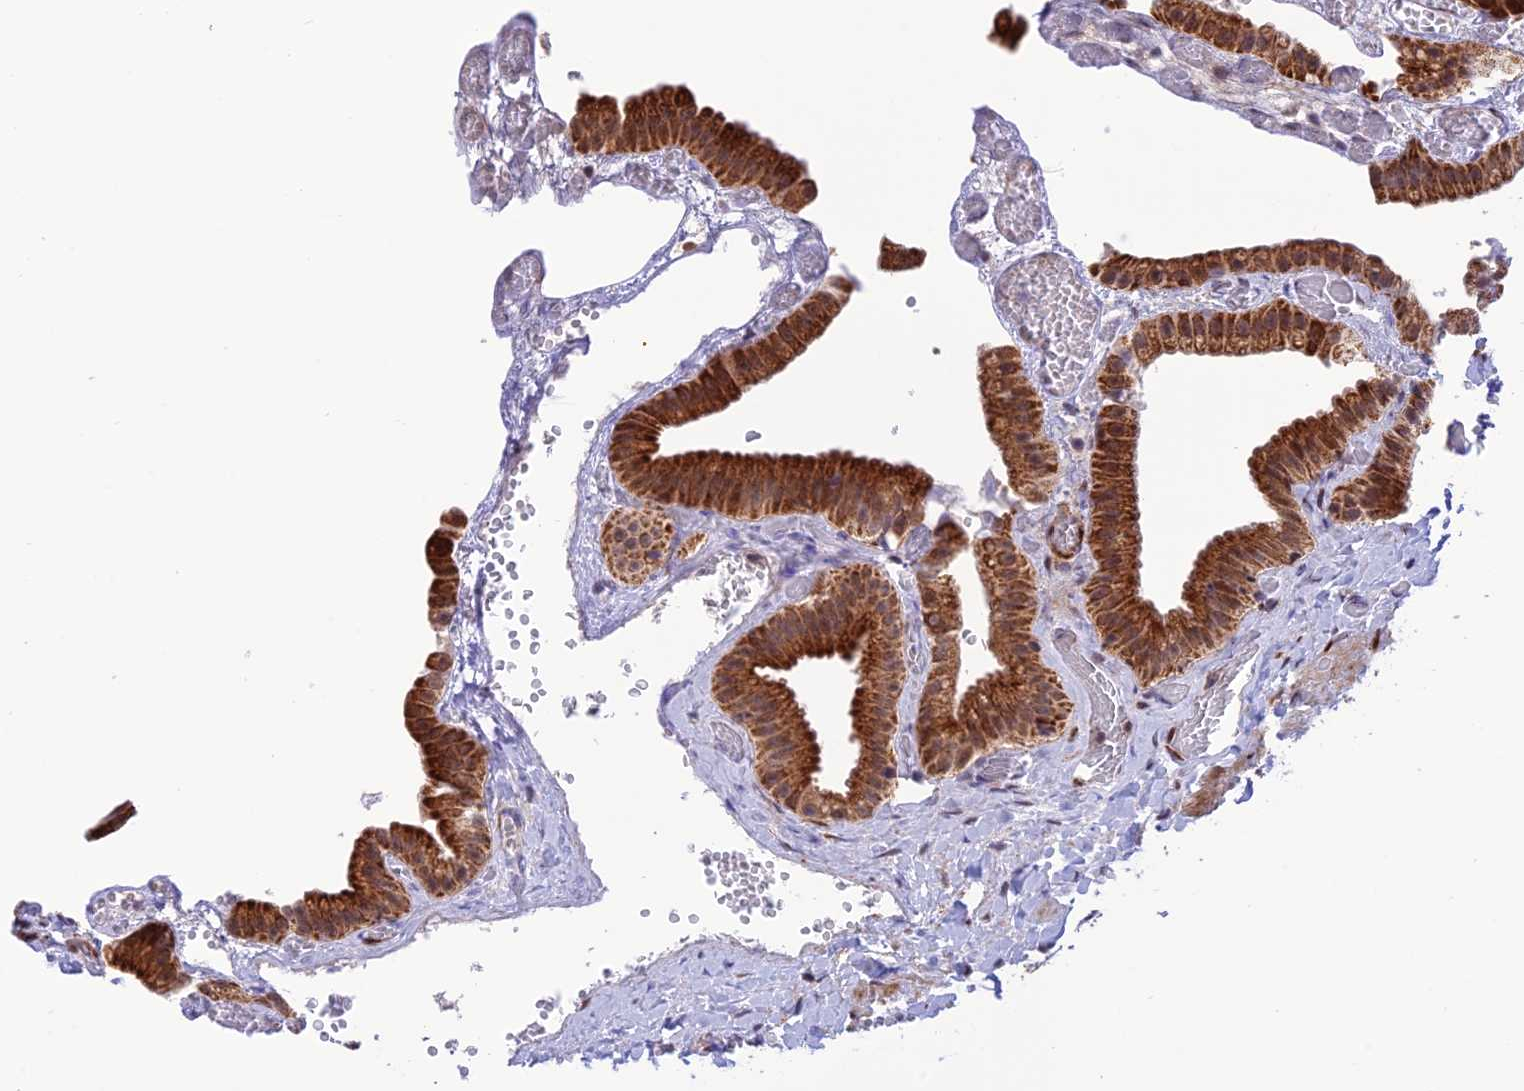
{"staining": {"intensity": "strong", "quantity": ">75%", "location": "cytoplasmic/membranous"}, "tissue": "gallbladder", "cell_type": "Glandular cells", "image_type": "normal", "snomed": [{"axis": "morphology", "description": "Normal tissue, NOS"}, {"axis": "topography", "description": "Gallbladder"}], "caption": "A high-resolution micrograph shows immunohistochemistry staining of normal gallbladder, which exhibits strong cytoplasmic/membranous positivity in approximately >75% of glandular cells.", "gene": "WDR55", "patient": {"sex": "female", "age": 64}}